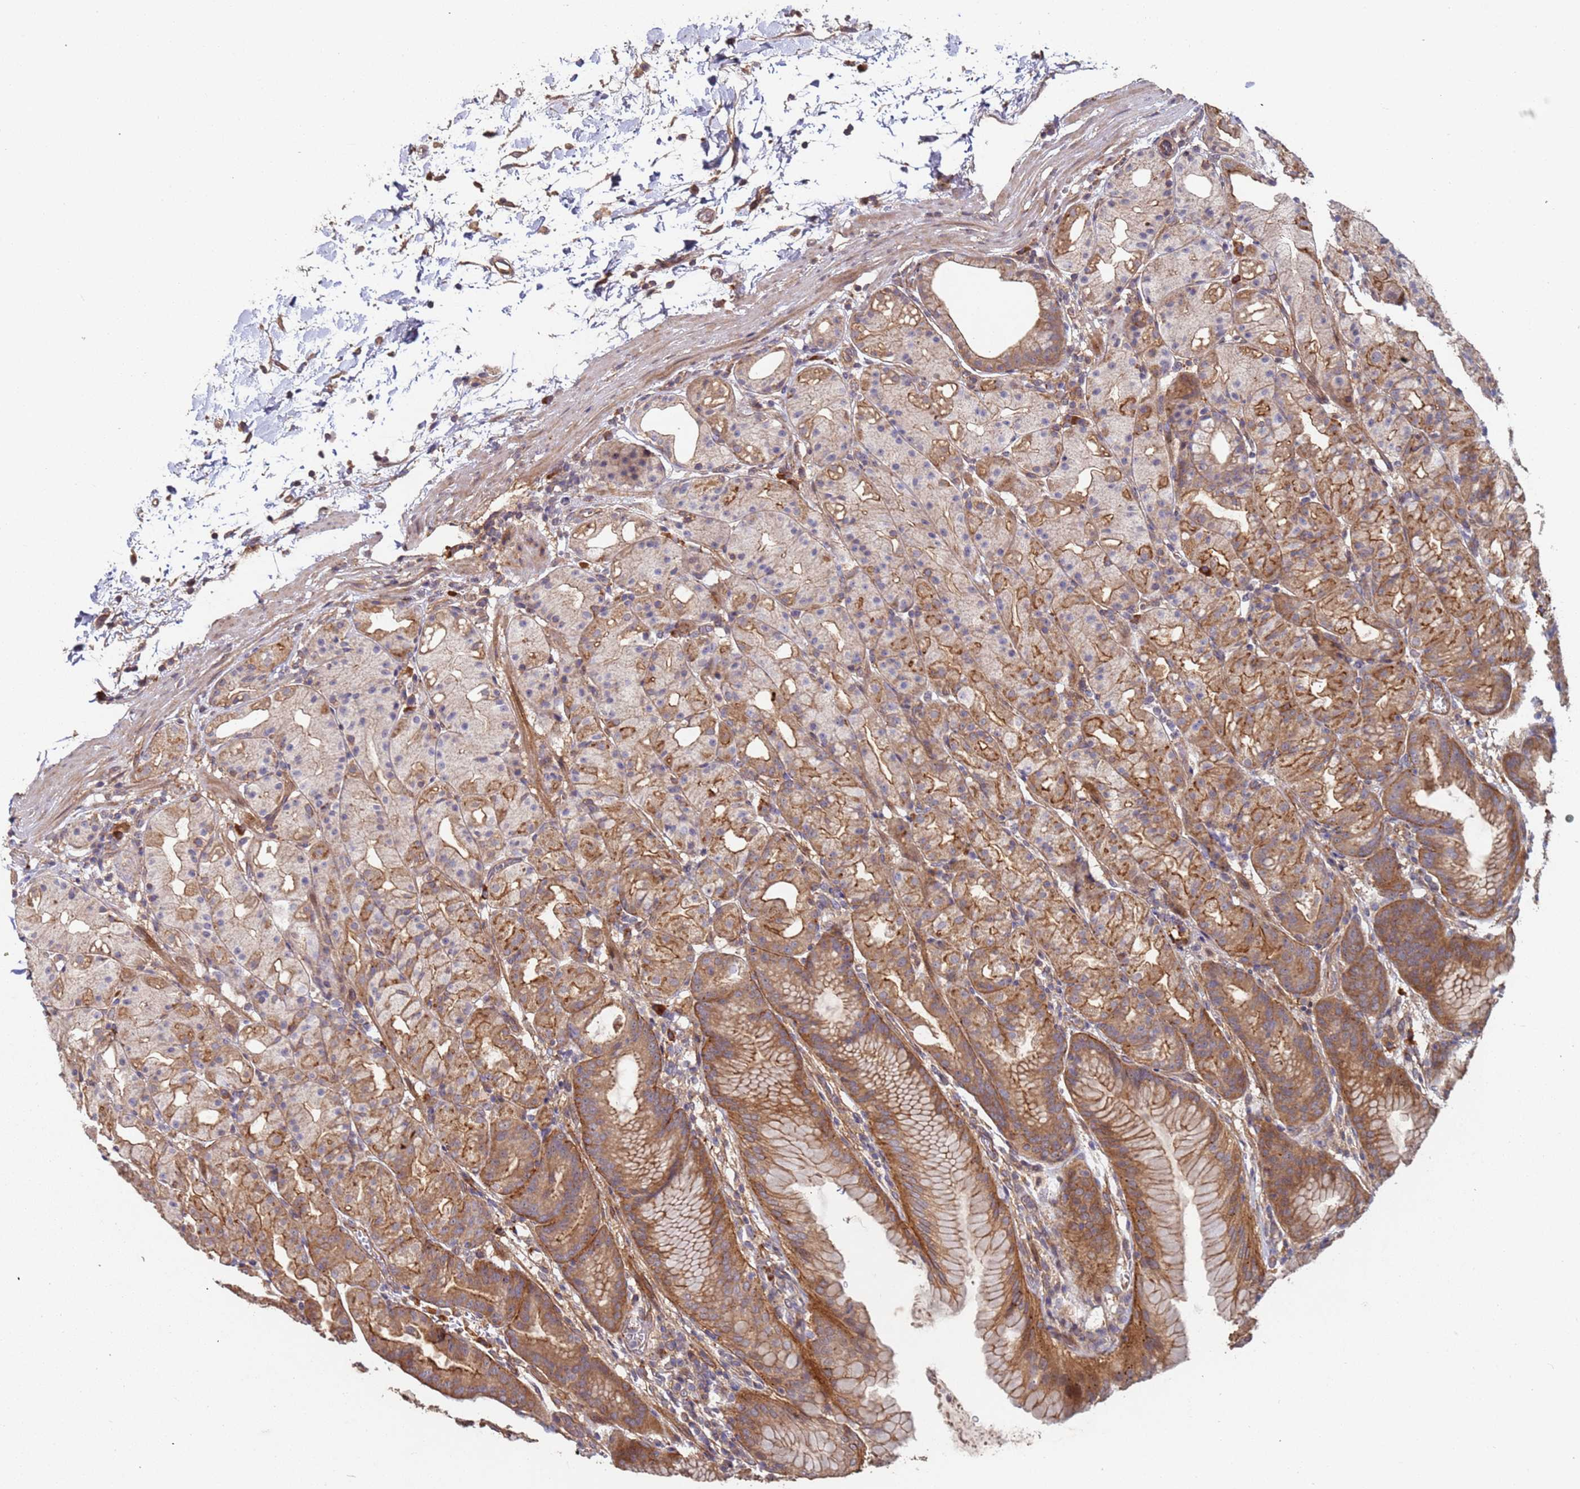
{"staining": {"intensity": "strong", "quantity": "25%-75%", "location": "cytoplasmic/membranous"}, "tissue": "stomach", "cell_type": "Glandular cells", "image_type": "normal", "snomed": [{"axis": "morphology", "description": "Normal tissue, NOS"}, {"axis": "topography", "description": "Stomach, upper"}], "caption": "Stomach stained with DAB immunohistochemistry exhibits high levels of strong cytoplasmic/membranous expression in about 25%-75% of glandular cells.", "gene": "KANSL1L", "patient": {"sex": "male", "age": 48}}